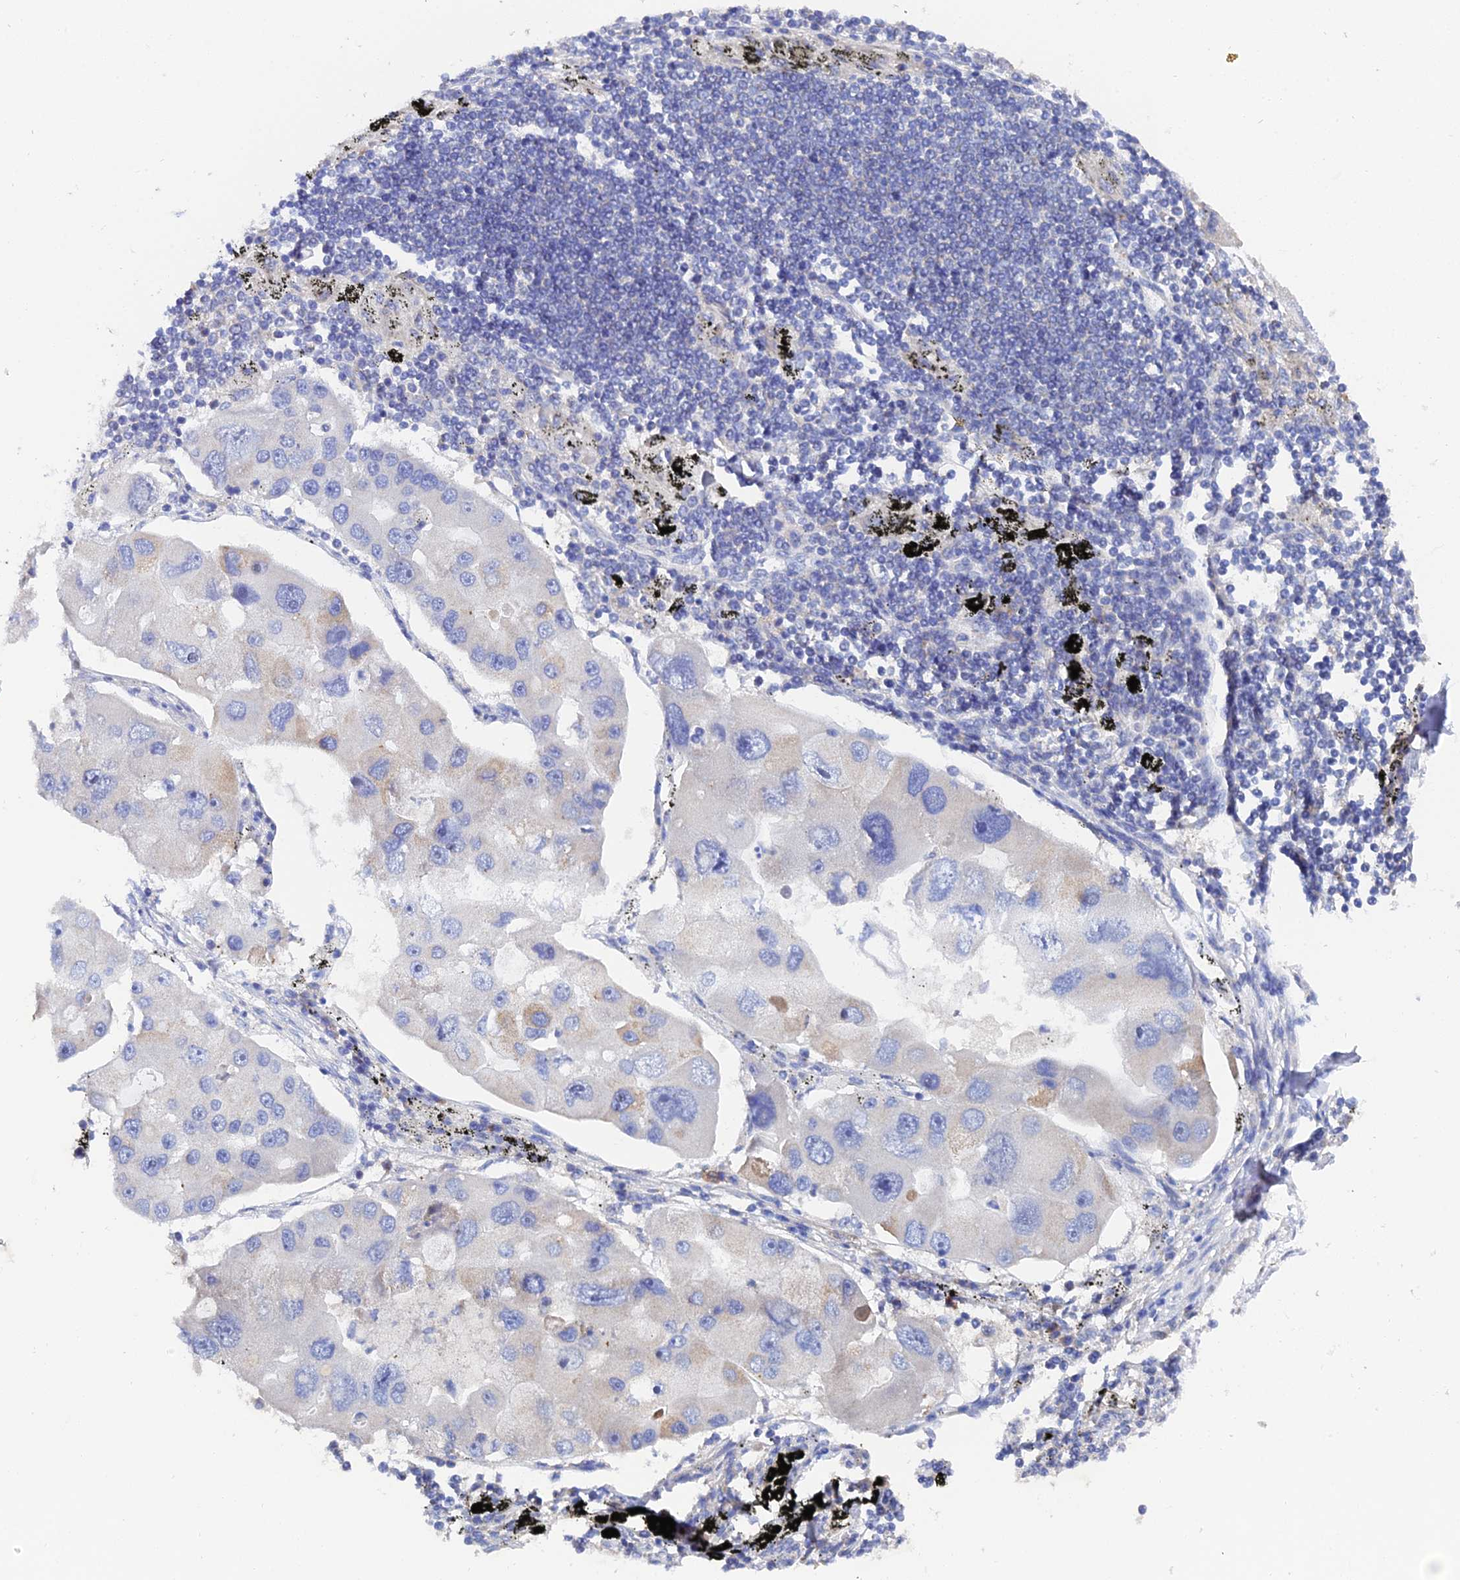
{"staining": {"intensity": "weak", "quantity": "<25%", "location": "cytoplasmic/membranous"}, "tissue": "lung cancer", "cell_type": "Tumor cells", "image_type": "cancer", "snomed": [{"axis": "morphology", "description": "Adenocarcinoma, NOS"}, {"axis": "topography", "description": "Lung"}], "caption": "This is an immunohistochemistry (IHC) photomicrograph of human lung cancer (adenocarcinoma). There is no expression in tumor cells.", "gene": "UBE2L3", "patient": {"sex": "female", "age": 54}}